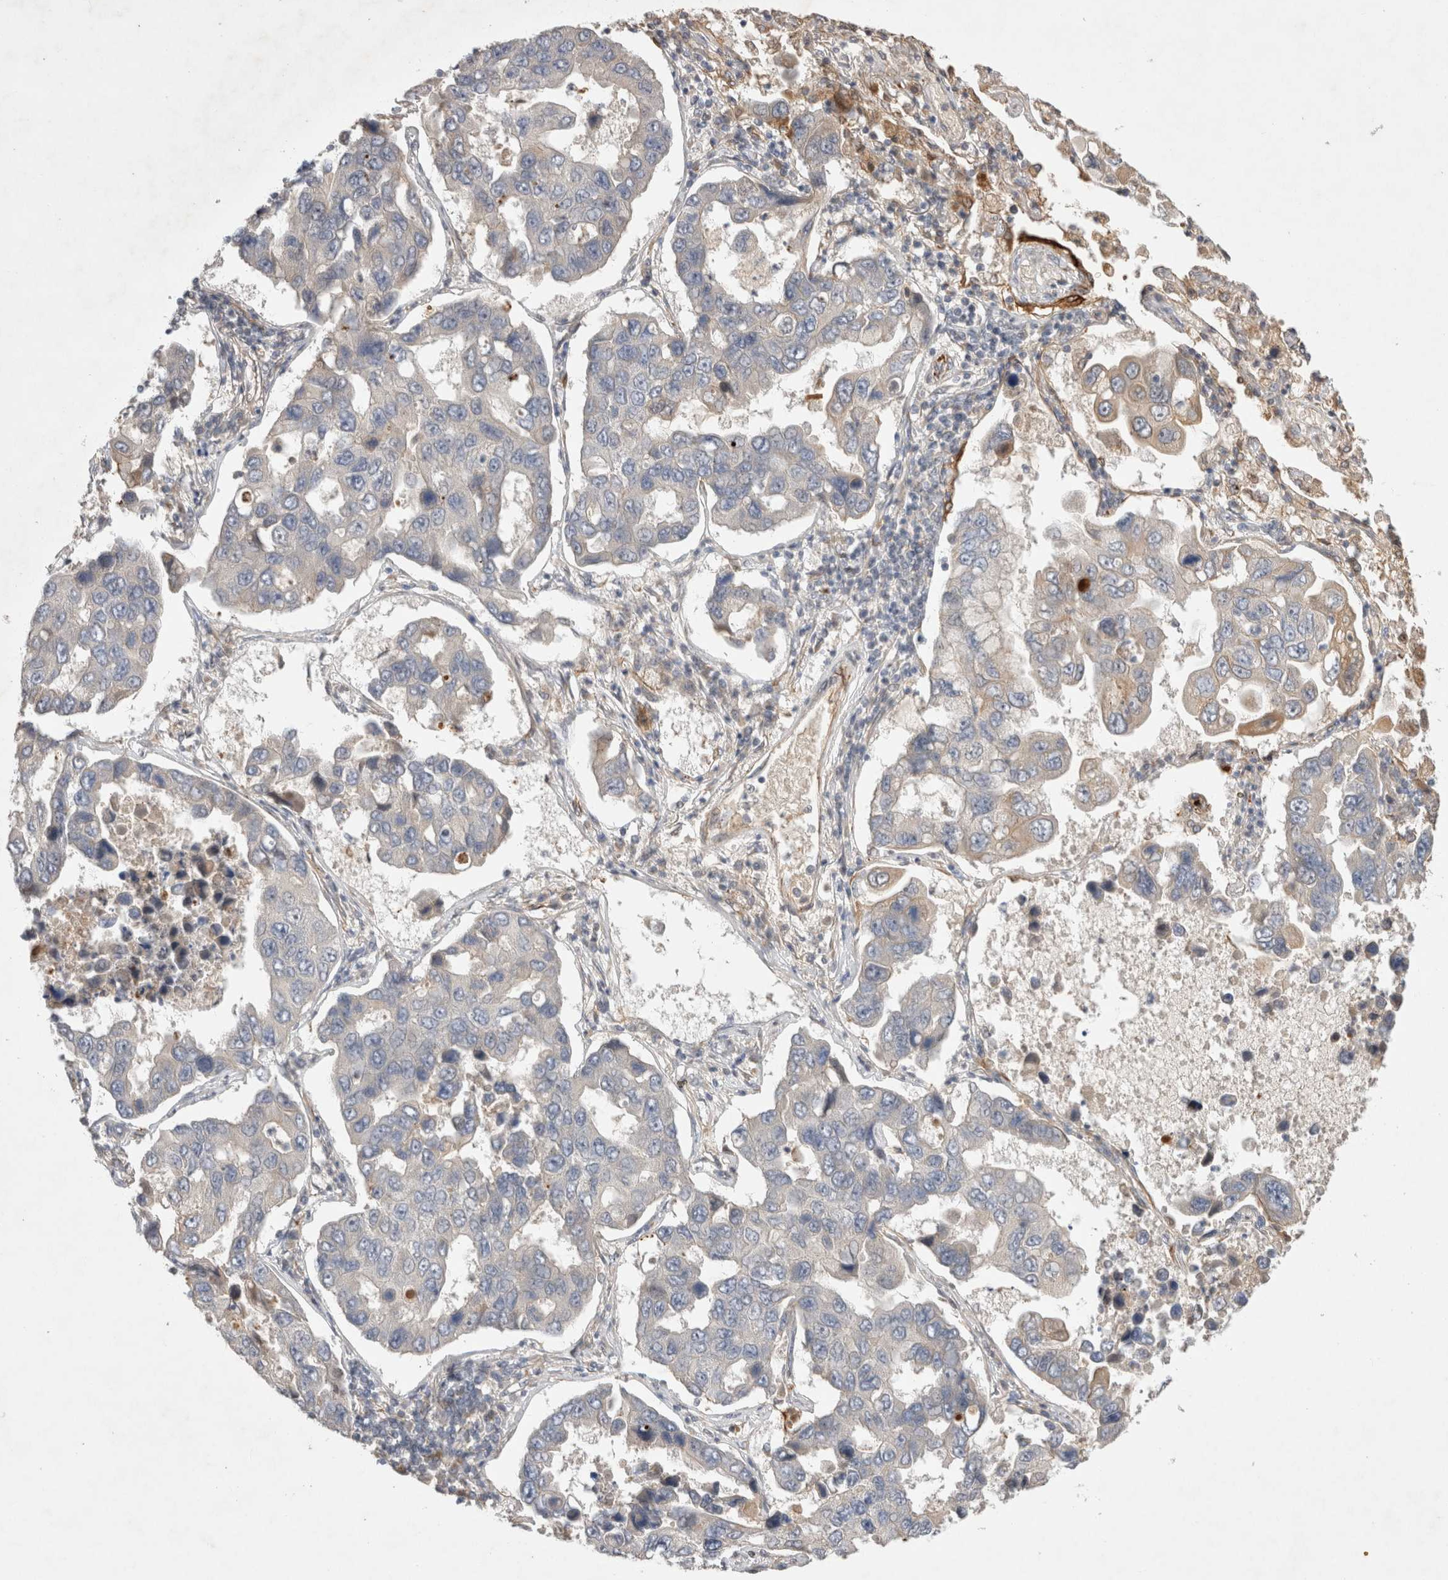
{"staining": {"intensity": "weak", "quantity": "<25%", "location": "cytoplasmic/membranous"}, "tissue": "lung cancer", "cell_type": "Tumor cells", "image_type": "cancer", "snomed": [{"axis": "morphology", "description": "Adenocarcinoma, NOS"}, {"axis": "topography", "description": "Lung"}], "caption": "The histopathology image exhibits no significant positivity in tumor cells of adenocarcinoma (lung).", "gene": "NMU", "patient": {"sex": "male", "age": 64}}